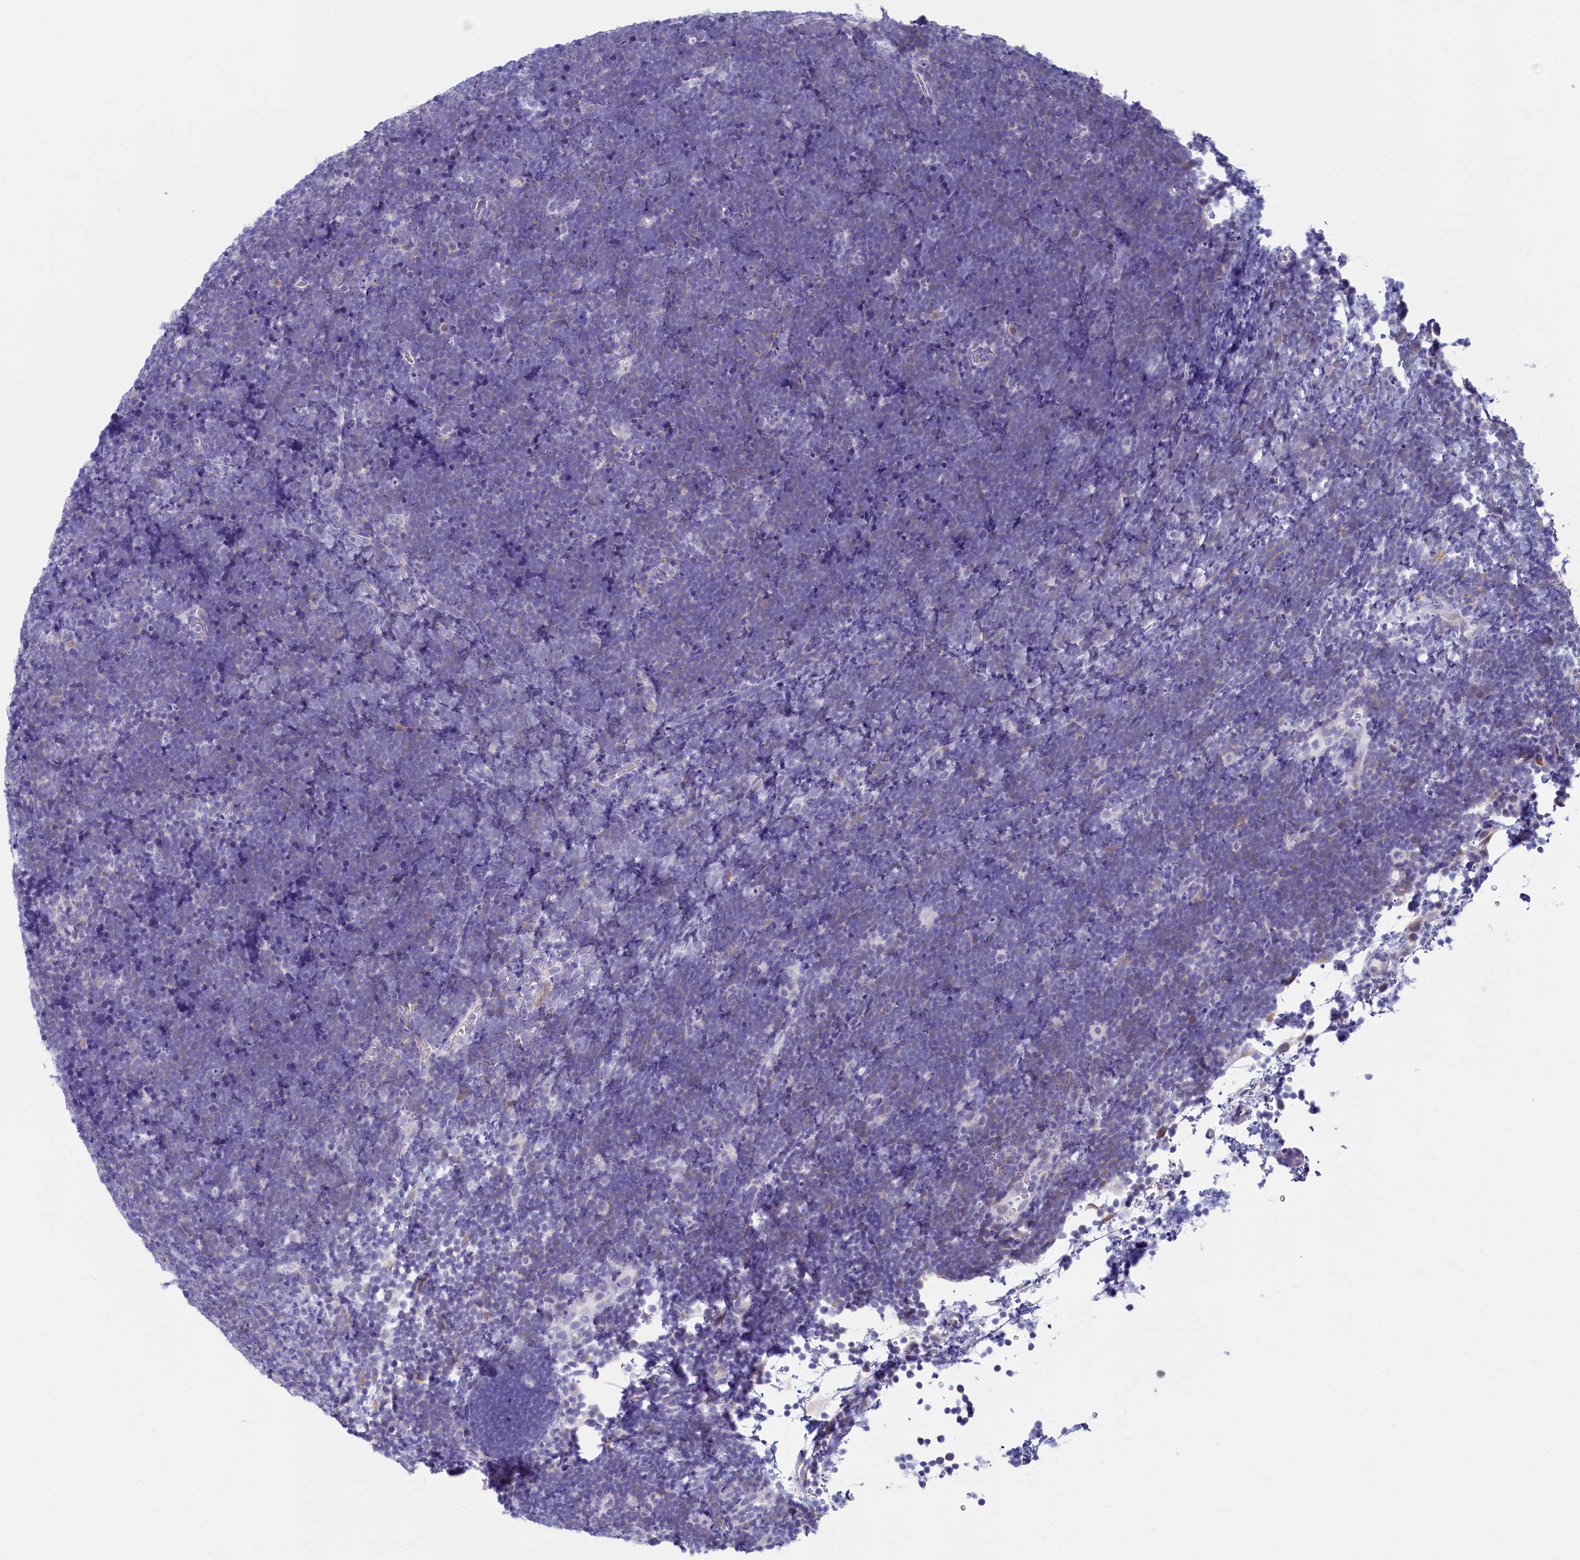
{"staining": {"intensity": "negative", "quantity": "none", "location": "none"}, "tissue": "lymphoma", "cell_type": "Tumor cells", "image_type": "cancer", "snomed": [{"axis": "morphology", "description": "Malignant lymphoma, non-Hodgkin's type, High grade"}, {"axis": "topography", "description": "Lymph node"}], "caption": "This is a histopathology image of immunohistochemistry staining of high-grade malignant lymphoma, non-Hodgkin's type, which shows no staining in tumor cells.", "gene": "SKA3", "patient": {"sex": "male", "age": 13}}